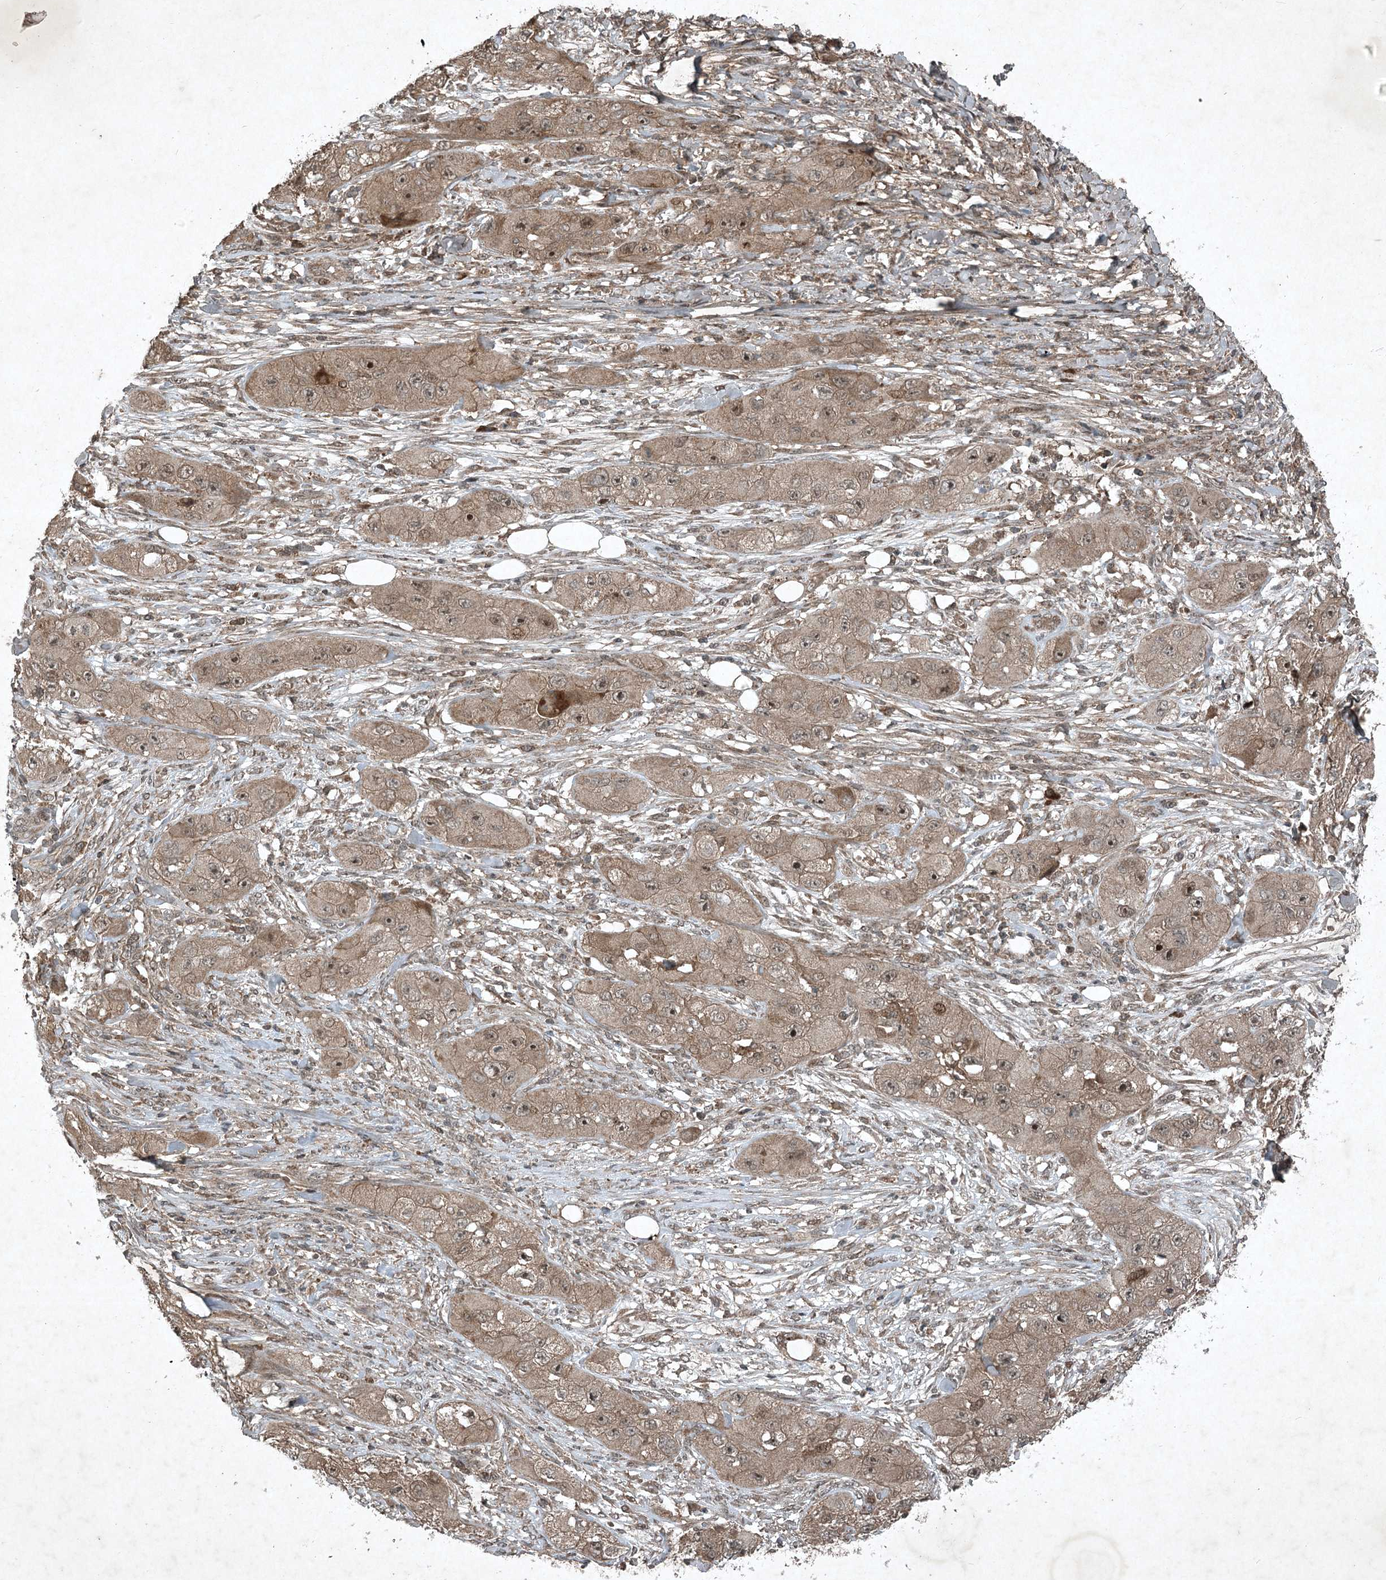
{"staining": {"intensity": "weak", "quantity": ">75%", "location": "cytoplasmic/membranous,nuclear"}, "tissue": "skin cancer", "cell_type": "Tumor cells", "image_type": "cancer", "snomed": [{"axis": "morphology", "description": "Squamous cell carcinoma, NOS"}, {"axis": "topography", "description": "Skin"}, {"axis": "topography", "description": "Subcutis"}], "caption": "A high-resolution image shows immunohistochemistry staining of skin squamous cell carcinoma, which exhibits weak cytoplasmic/membranous and nuclear staining in about >75% of tumor cells.", "gene": "UNC93A", "patient": {"sex": "male", "age": 73}}